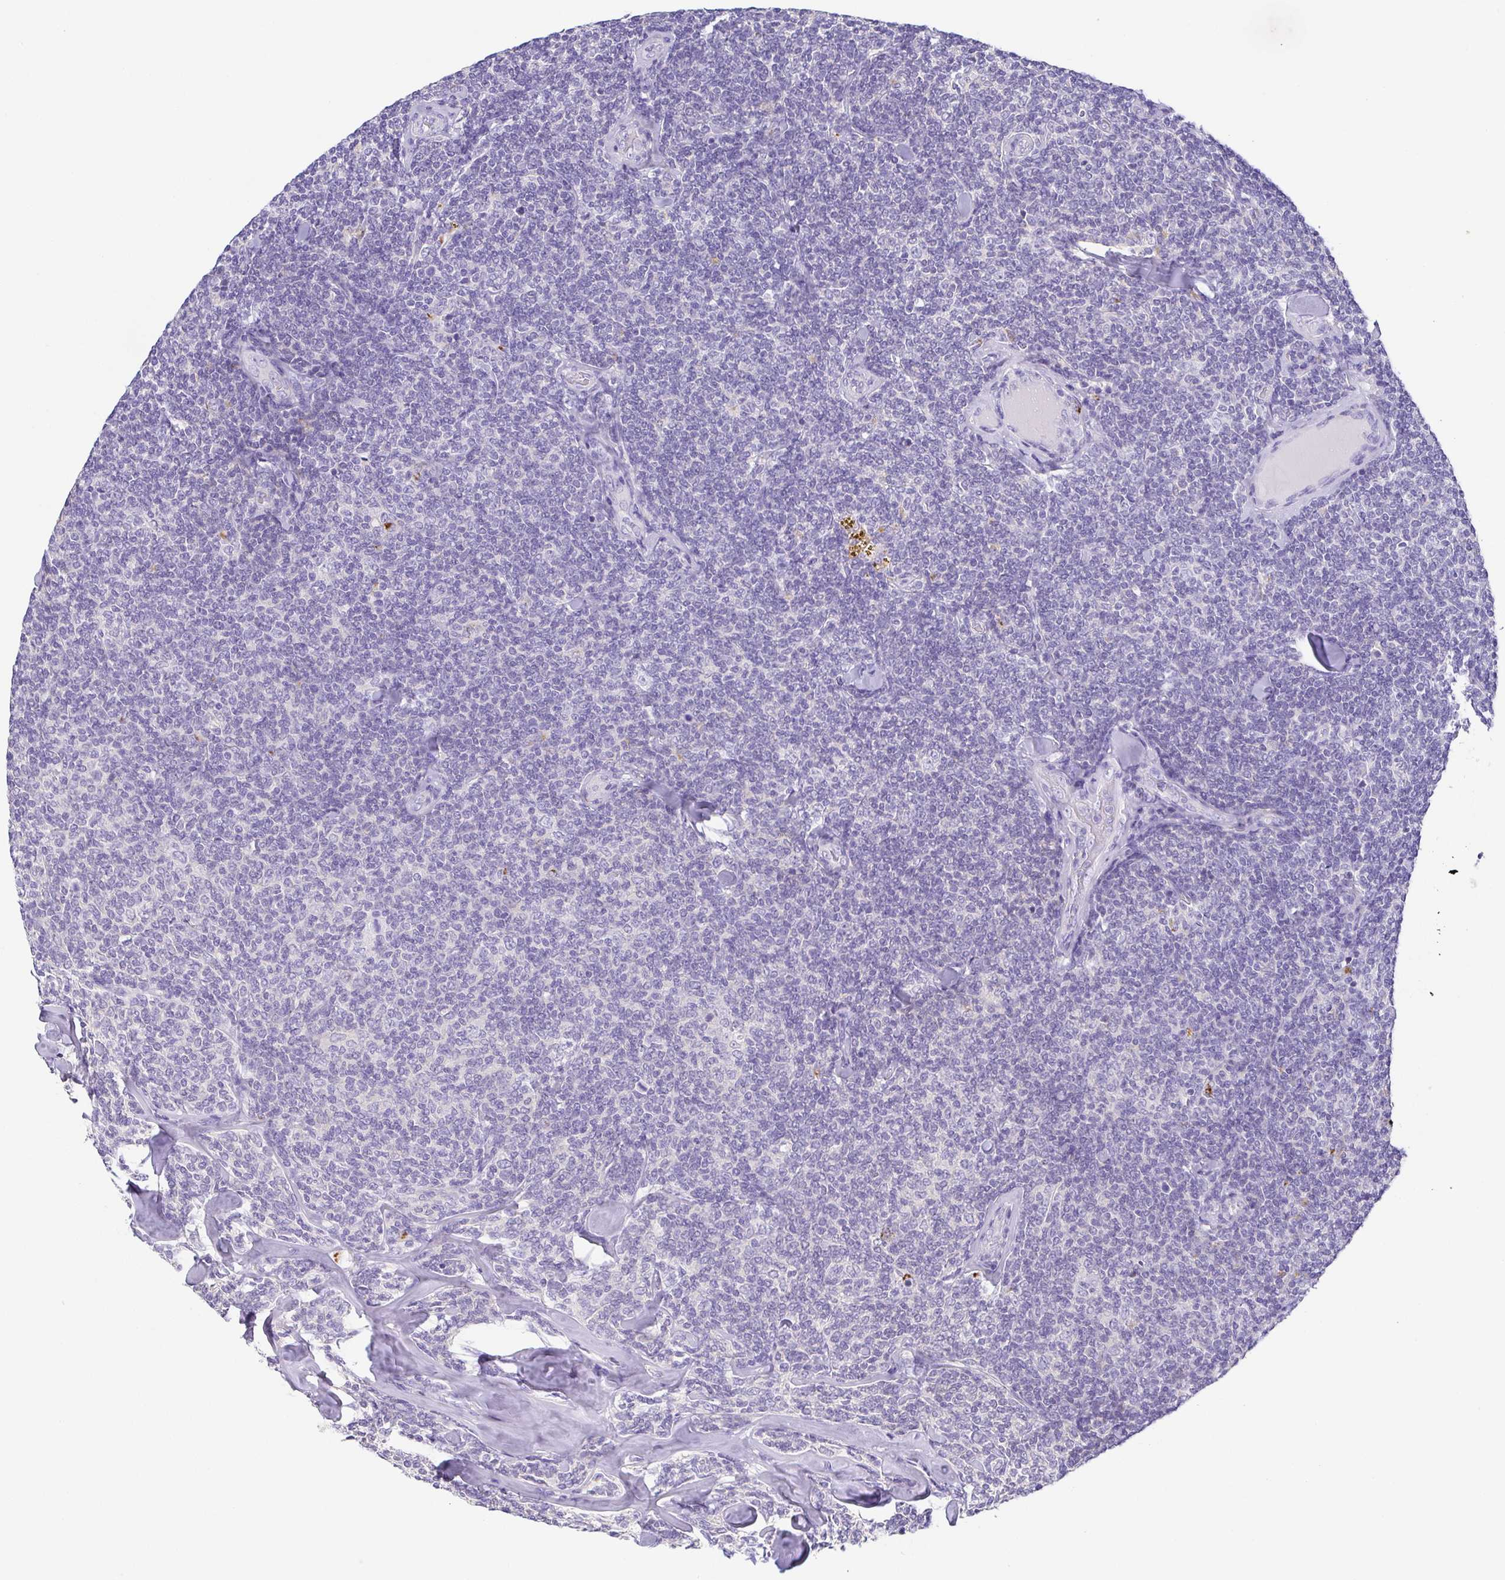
{"staining": {"intensity": "negative", "quantity": "none", "location": "none"}, "tissue": "lymphoma", "cell_type": "Tumor cells", "image_type": "cancer", "snomed": [{"axis": "morphology", "description": "Malignant lymphoma, non-Hodgkin's type, Low grade"}, {"axis": "topography", "description": "Lymph node"}], "caption": "The immunohistochemistry micrograph has no significant positivity in tumor cells of malignant lymphoma, non-Hodgkin's type (low-grade) tissue.", "gene": "PKDREJ", "patient": {"sex": "female", "age": 56}}